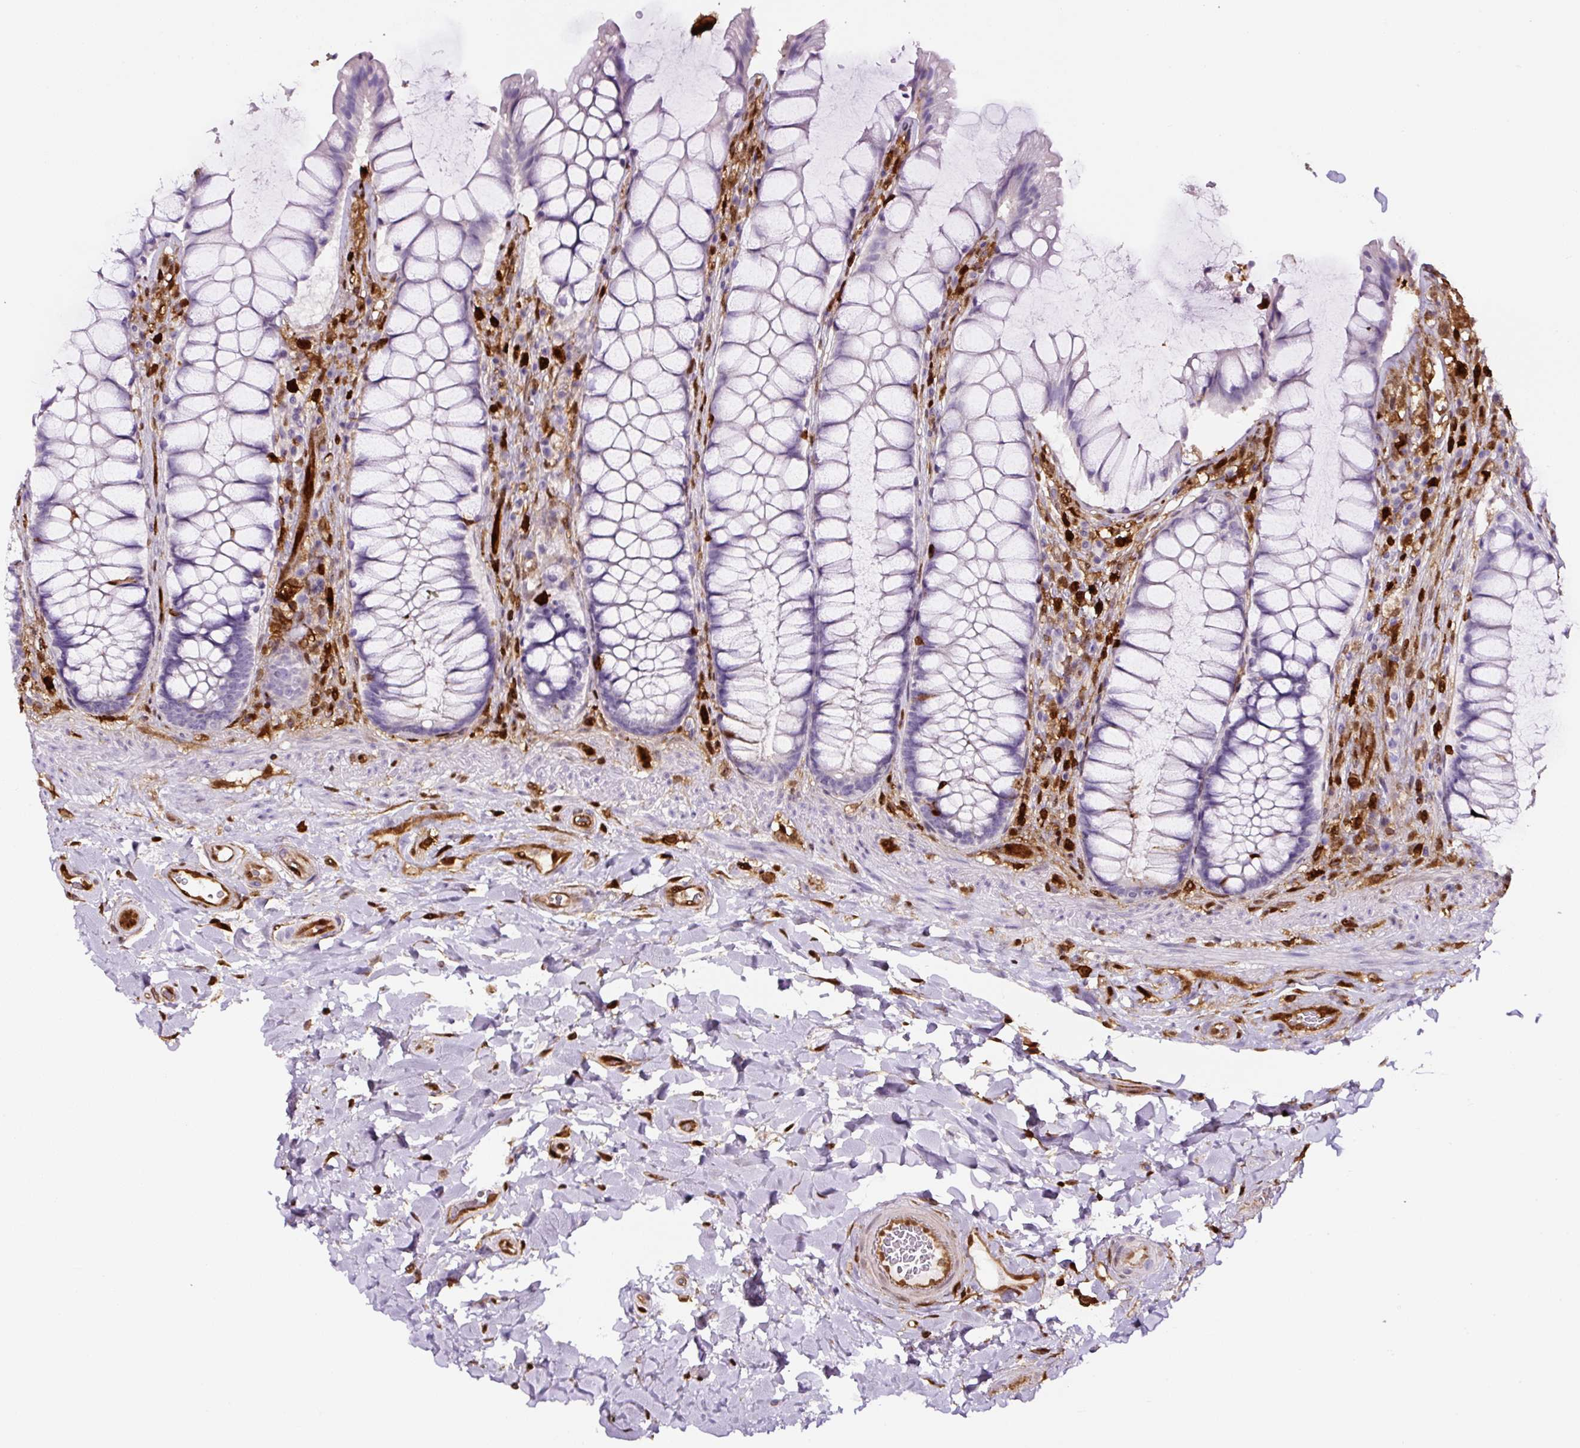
{"staining": {"intensity": "negative", "quantity": "none", "location": "none"}, "tissue": "rectum", "cell_type": "Glandular cells", "image_type": "normal", "snomed": [{"axis": "morphology", "description": "Normal tissue, NOS"}, {"axis": "topography", "description": "Rectum"}], "caption": "Glandular cells show no significant staining in unremarkable rectum. The staining was performed using DAB (3,3'-diaminobenzidine) to visualize the protein expression in brown, while the nuclei were stained in blue with hematoxylin (Magnification: 20x).", "gene": "ANXA1", "patient": {"sex": "female", "age": 58}}